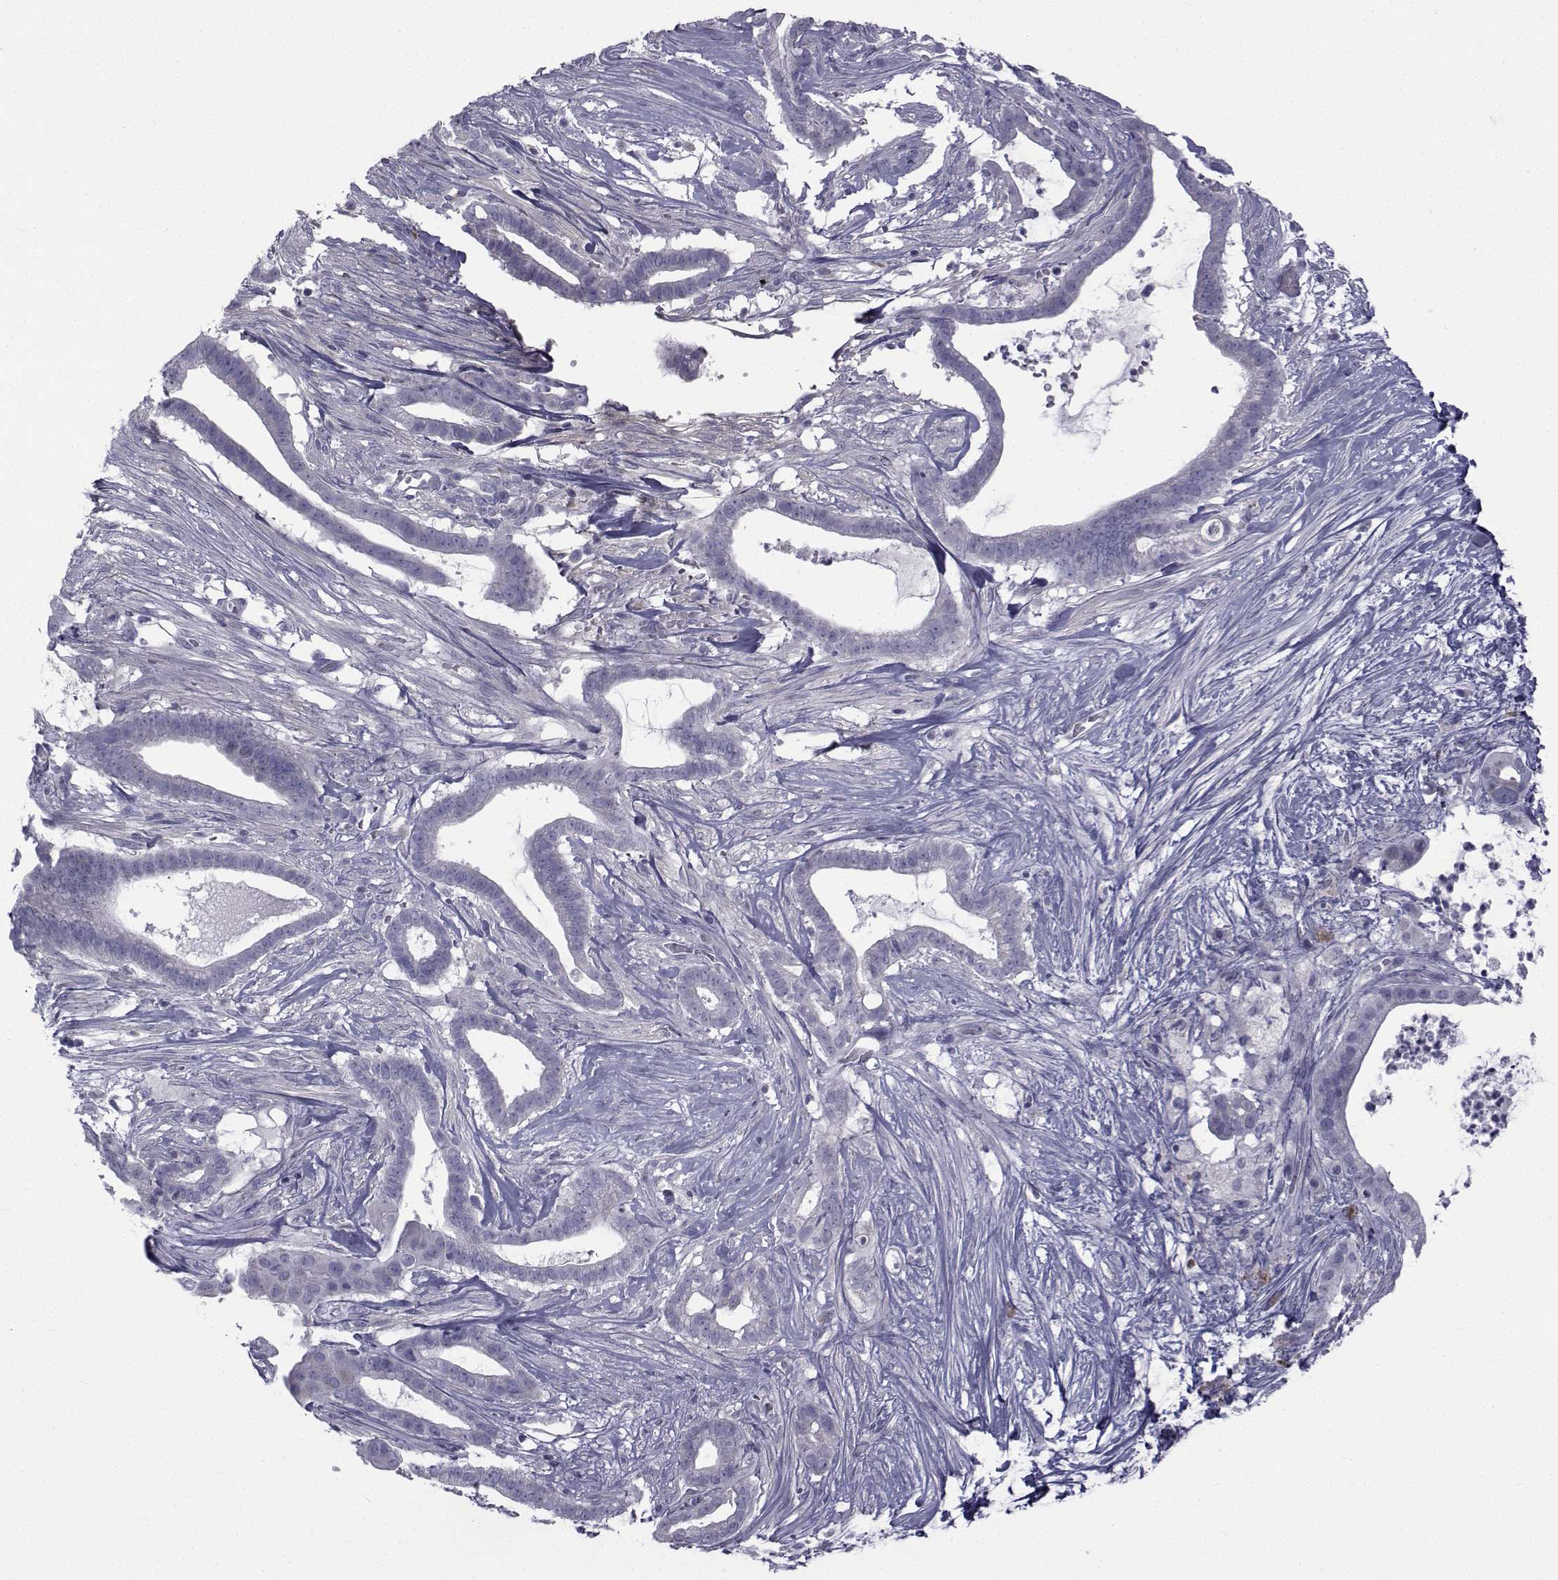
{"staining": {"intensity": "negative", "quantity": "none", "location": "none"}, "tissue": "pancreatic cancer", "cell_type": "Tumor cells", "image_type": "cancer", "snomed": [{"axis": "morphology", "description": "Adenocarcinoma, NOS"}, {"axis": "topography", "description": "Pancreas"}], "caption": "Protein analysis of adenocarcinoma (pancreatic) demonstrates no significant positivity in tumor cells. (DAB IHC with hematoxylin counter stain).", "gene": "FDXR", "patient": {"sex": "male", "age": 61}}